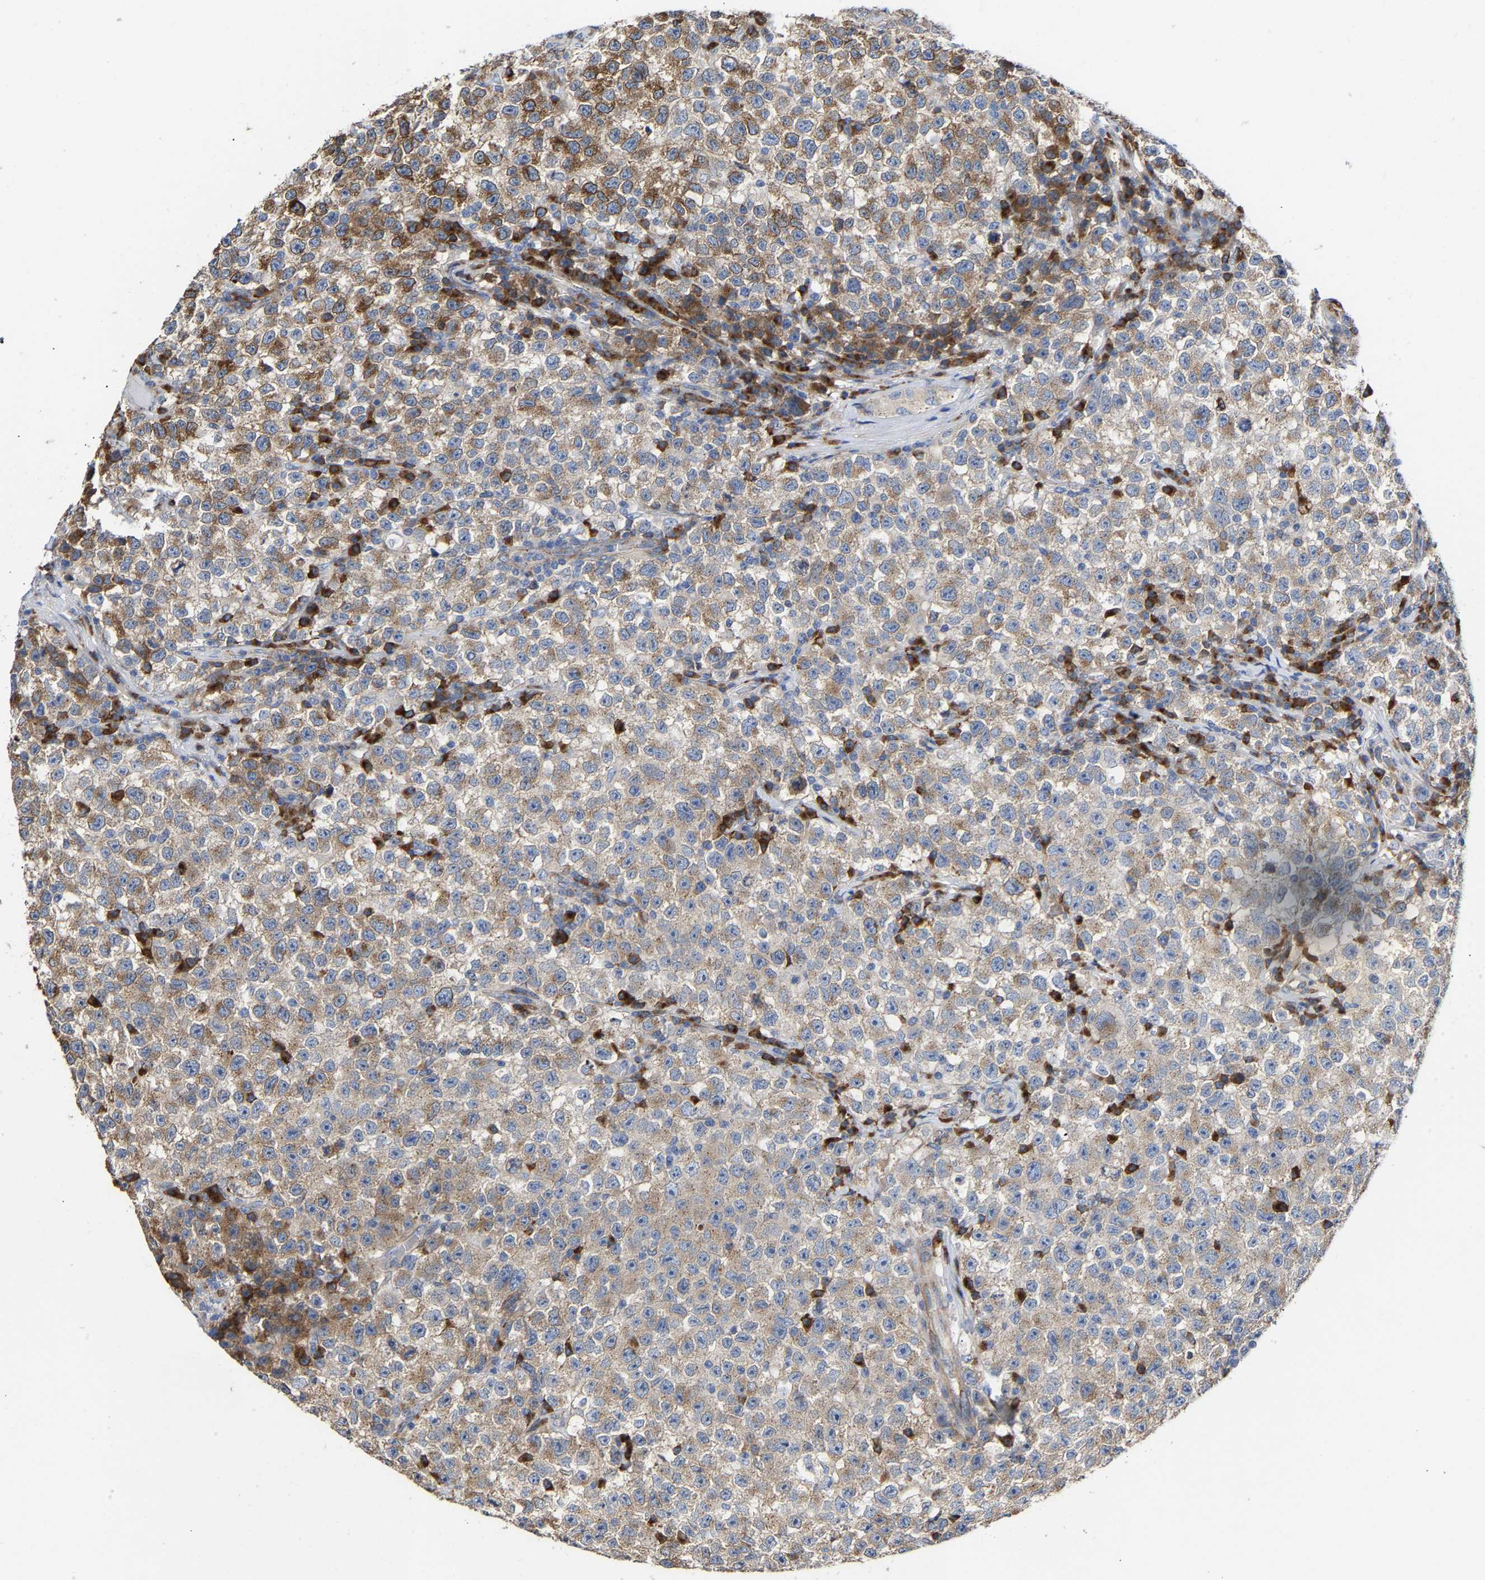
{"staining": {"intensity": "moderate", "quantity": "25%-75%", "location": "cytoplasmic/membranous"}, "tissue": "testis cancer", "cell_type": "Tumor cells", "image_type": "cancer", "snomed": [{"axis": "morphology", "description": "Seminoma, NOS"}, {"axis": "topography", "description": "Testis"}], "caption": "Immunohistochemistry (IHC) histopathology image of human testis cancer stained for a protein (brown), which shows medium levels of moderate cytoplasmic/membranous positivity in approximately 25%-75% of tumor cells.", "gene": "PPP1R15A", "patient": {"sex": "male", "age": 22}}